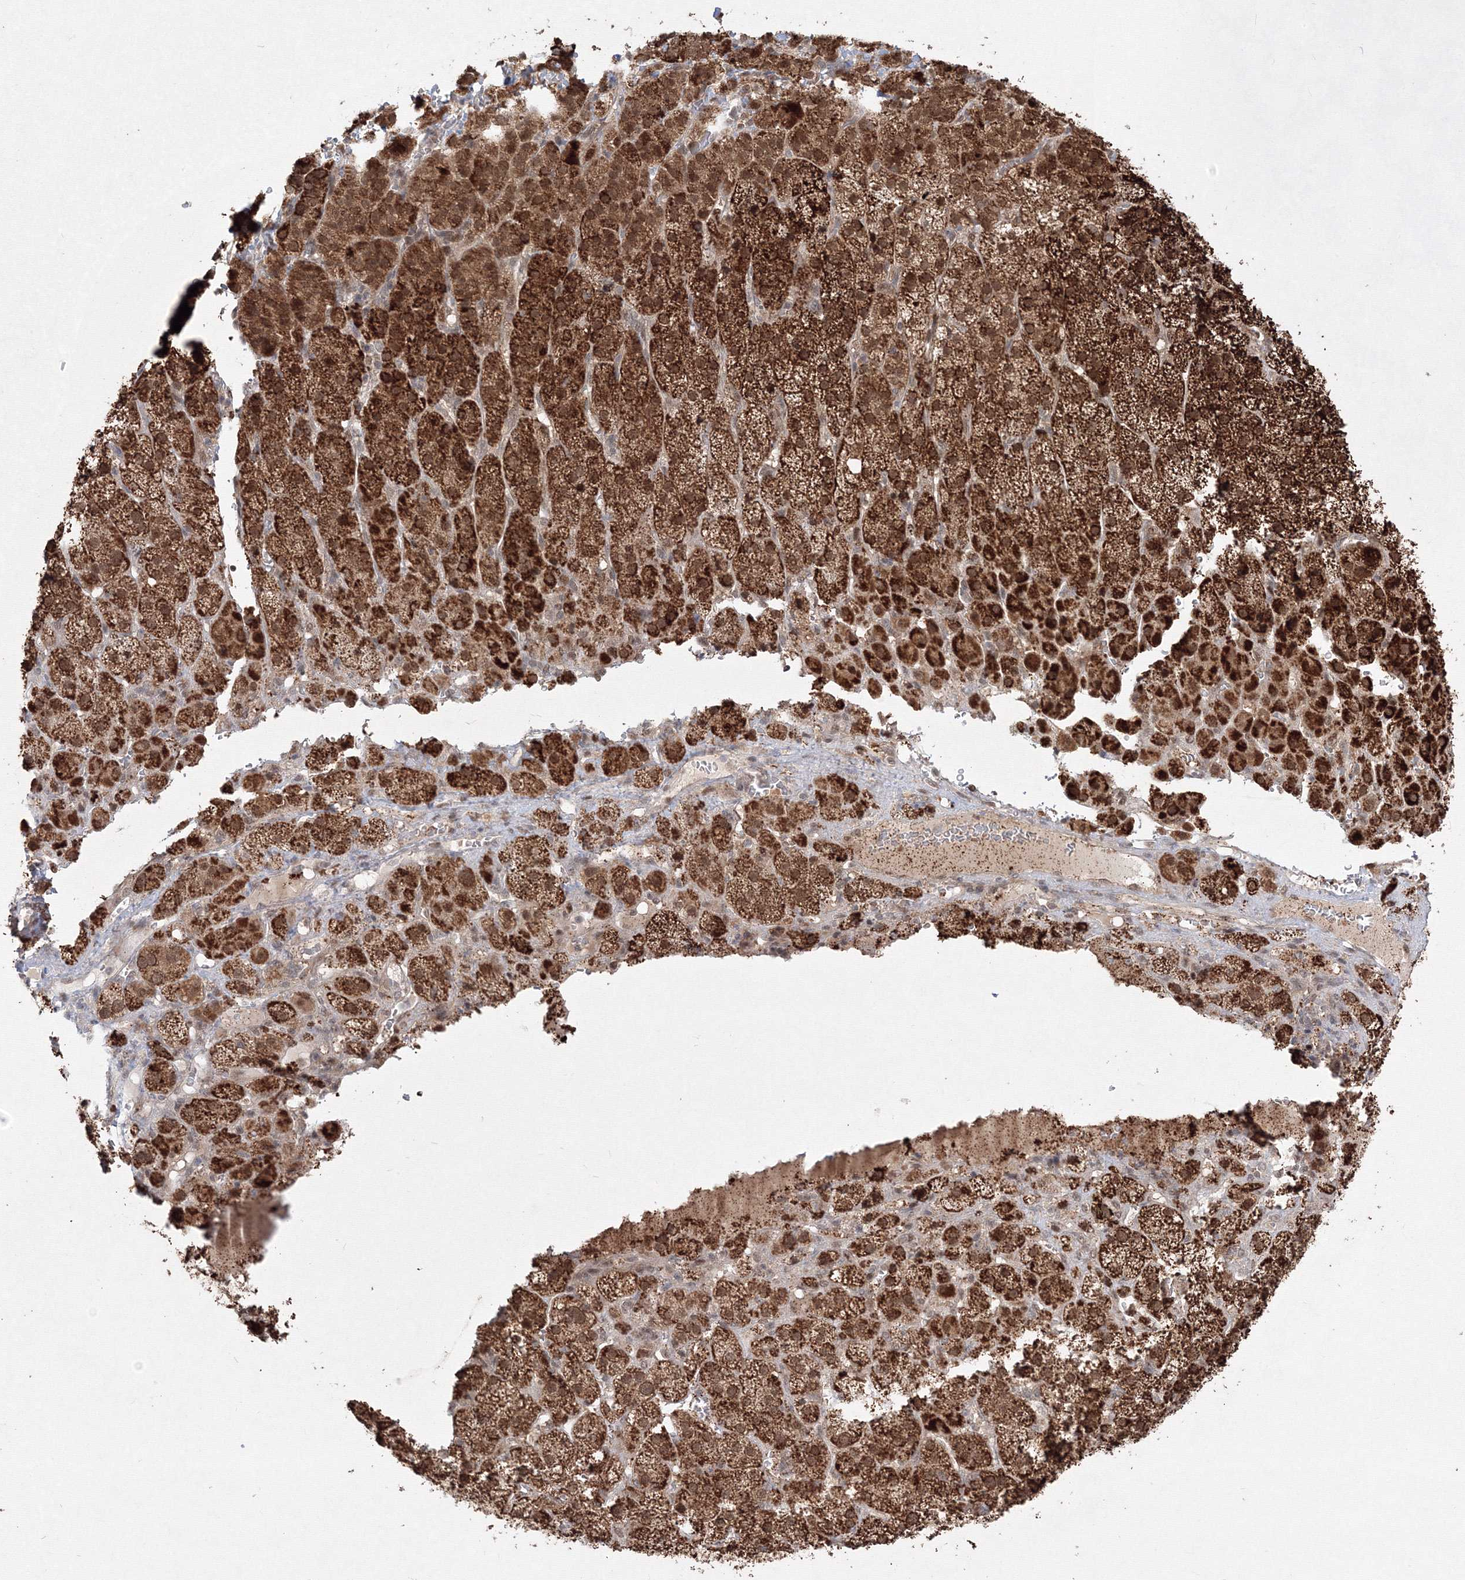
{"staining": {"intensity": "strong", "quantity": ">75%", "location": "cytoplasmic/membranous,nuclear"}, "tissue": "adrenal gland", "cell_type": "Glandular cells", "image_type": "normal", "snomed": [{"axis": "morphology", "description": "Normal tissue, NOS"}, {"axis": "topography", "description": "Adrenal gland"}], "caption": "Immunohistochemical staining of normal adrenal gland exhibits strong cytoplasmic/membranous,nuclear protein positivity in approximately >75% of glandular cells. (Stains: DAB in brown, nuclei in blue, Microscopy: brightfield microscopy at high magnification).", "gene": "COPS4", "patient": {"sex": "female", "age": 57}}